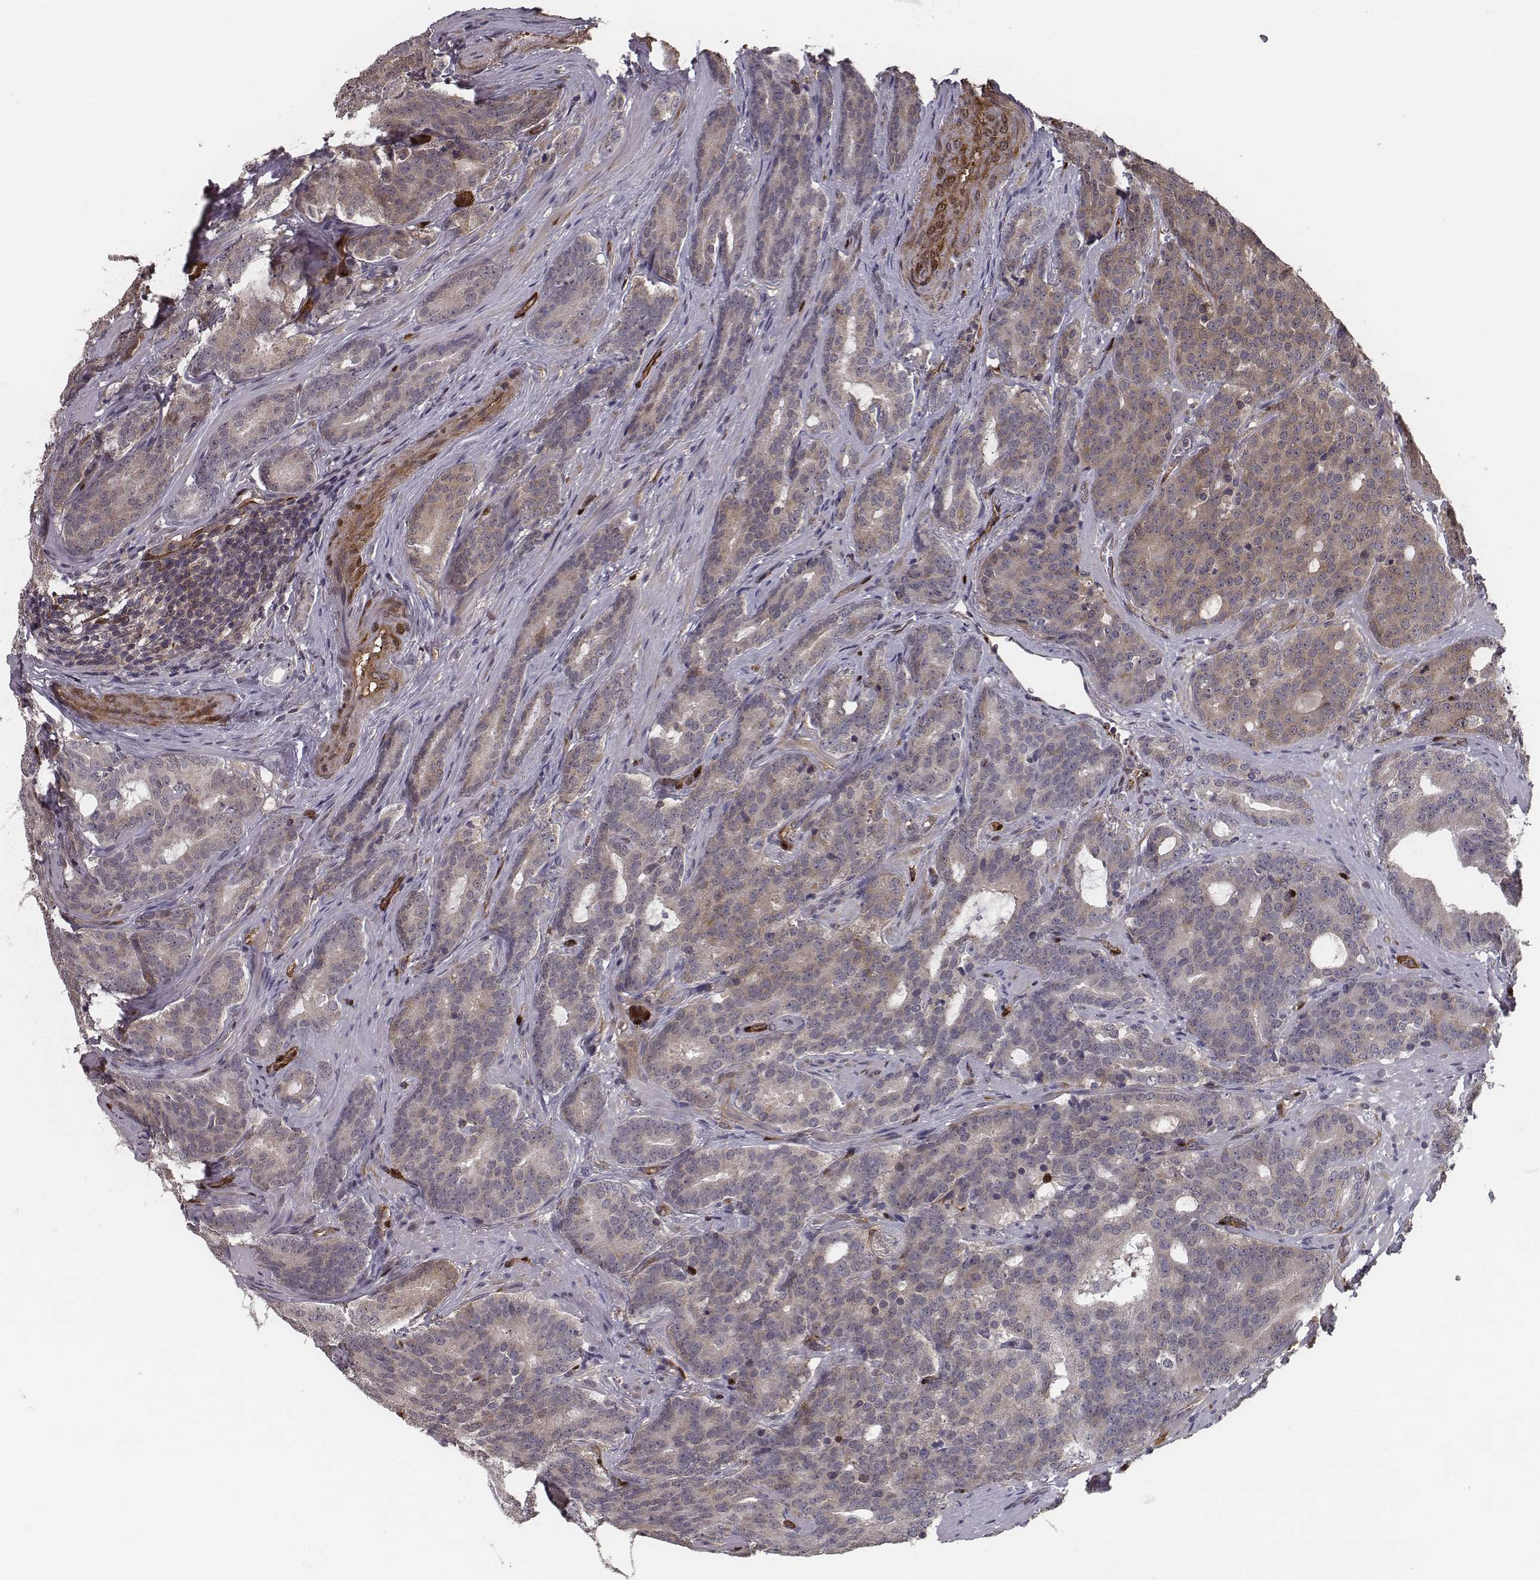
{"staining": {"intensity": "moderate", "quantity": "<25%", "location": "cytoplasmic/membranous"}, "tissue": "prostate cancer", "cell_type": "Tumor cells", "image_type": "cancer", "snomed": [{"axis": "morphology", "description": "Adenocarcinoma, NOS"}, {"axis": "topography", "description": "Prostate"}], "caption": "High-magnification brightfield microscopy of adenocarcinoma (prostate) stained with DAB (brown) and counterstained with hematoxylin (blue). tumor cells exhibit moderate cytoplasmic/membranous expression is identified in approximately<25% of cells.", "gene": "ISYNA1", "patient": {"sex": "male", "age": 71}}